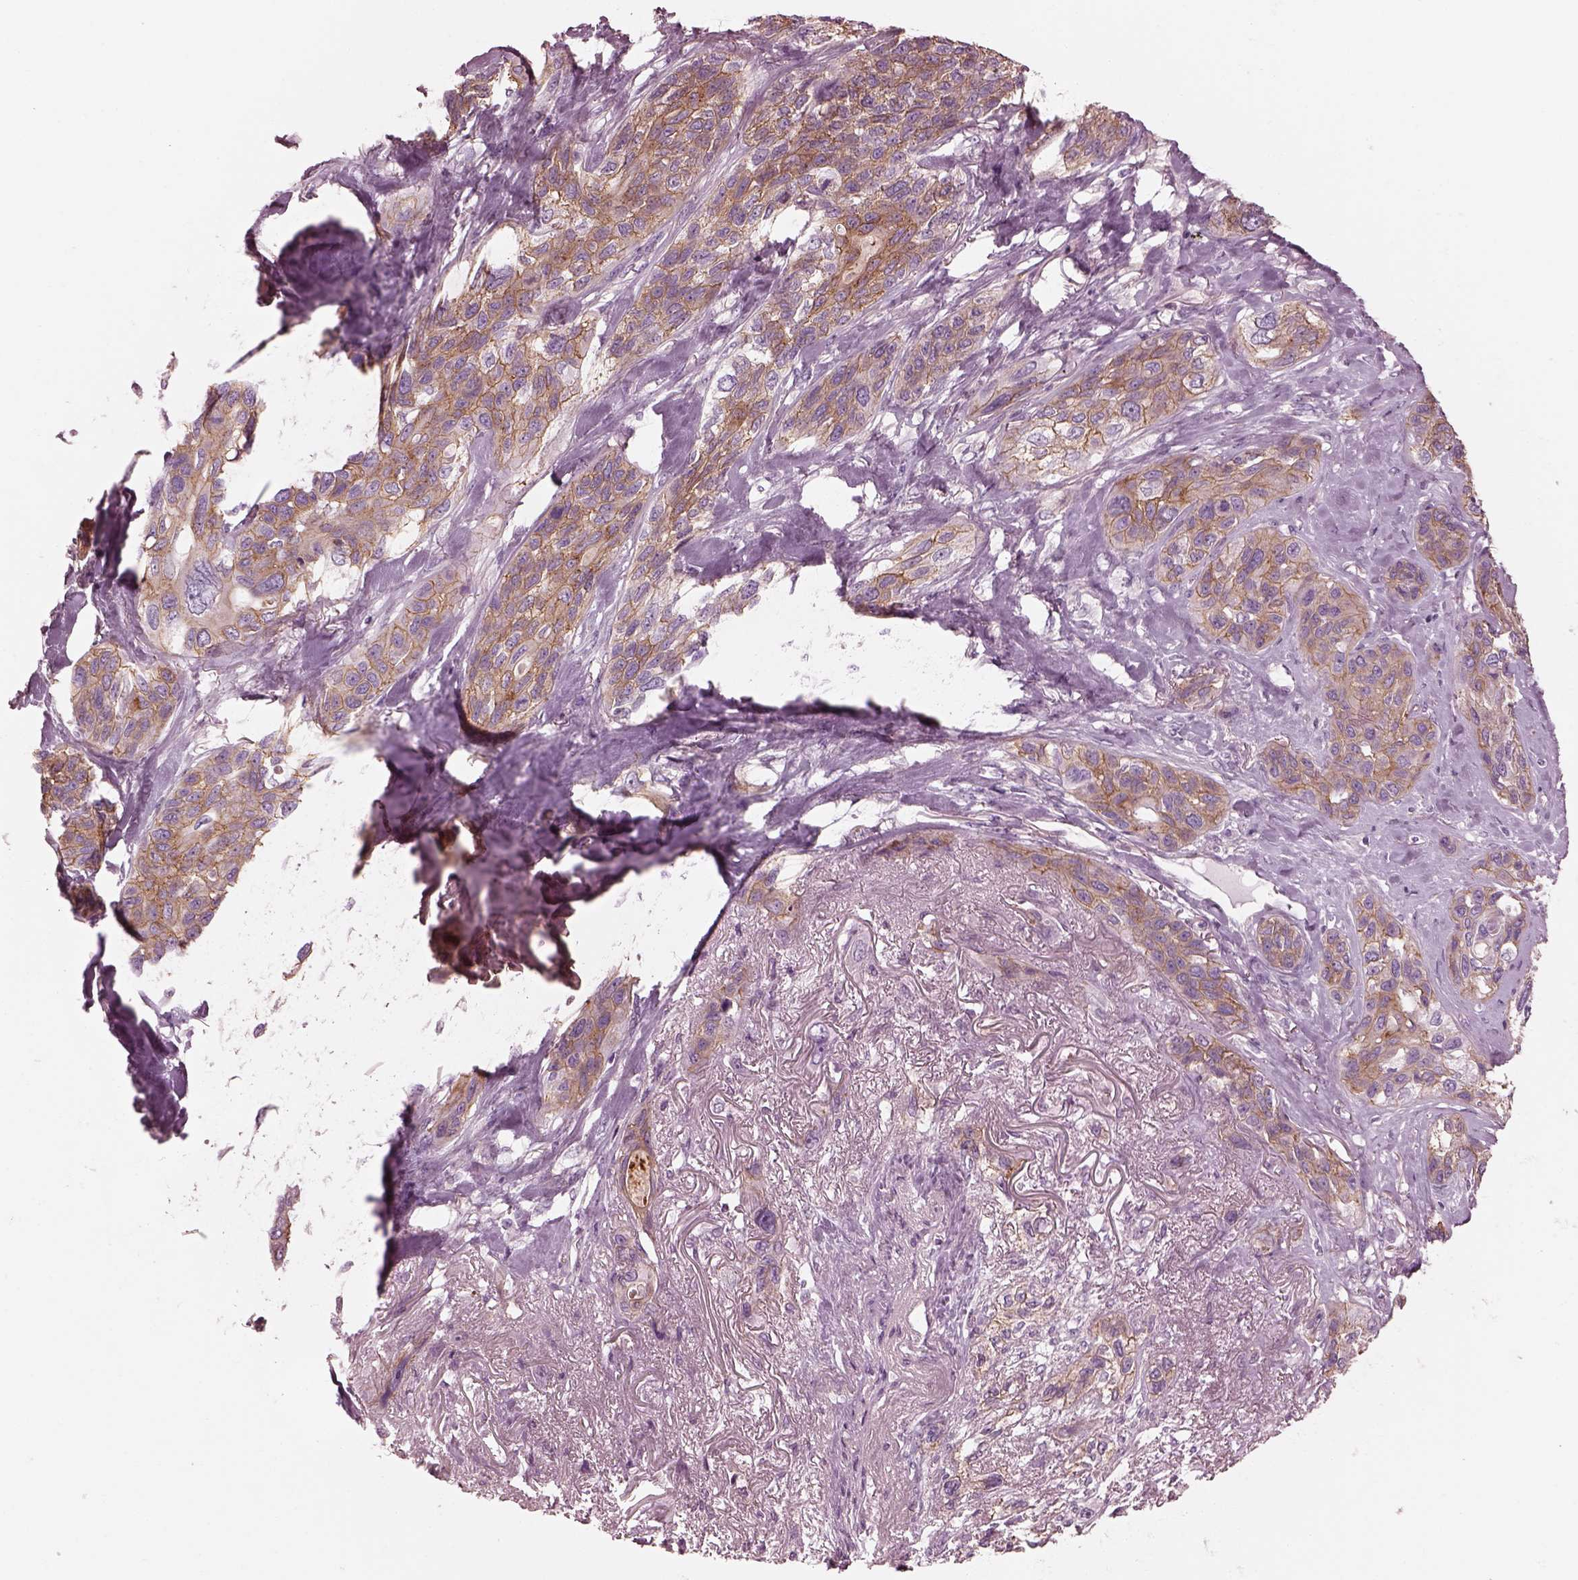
{"staining": {"intensity": "moderate", "quantity": ">75%", "location": "cytoplasmic/membranous"}, "tissue": "lung cancer", "cell_type": "Tumor cells", "image_type": "cancer", "snomed": [{"axis": "morphology", "description": "Squamous cell carcinoma, NOS"}, {"axis": "topography", "description": "Lung"}], "caption": "The micrograph demonstrates staining of lung squamous cell carcinoma, revealing moderate cytoplasmic/membranous protein expression (brown color) within tumor cells. (DAB (3,3'-diaminobenzidine) IHC, brown staining for protein, blue staining for nuclei).", "gene": "ELAPOR1", "patient": {"sex": "female", "age": 70}}